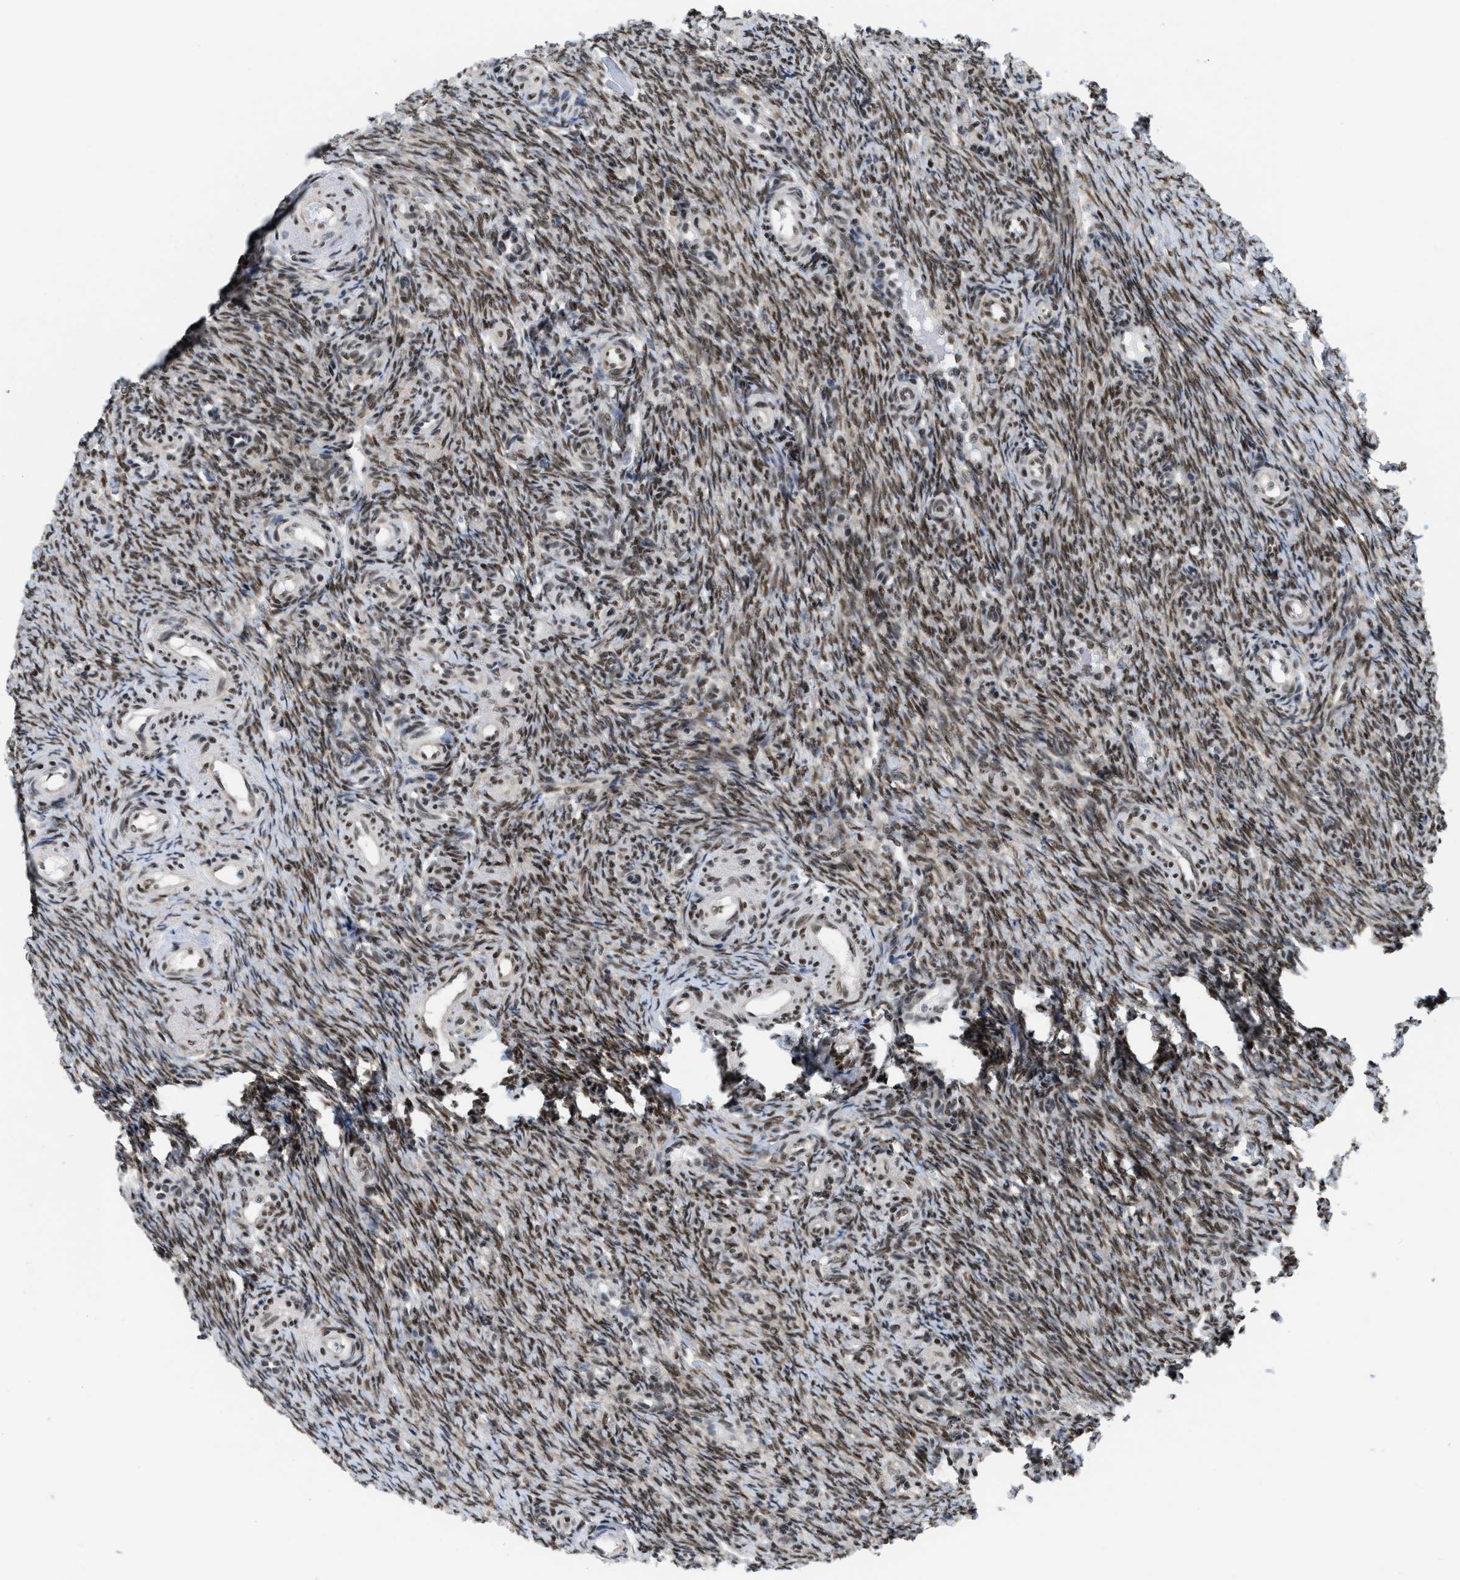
{"staining": {"intensity": "moderate", "quantity": "25%-75%", "location": "nuclear"}, "tissue": "ovary", "cell_type": "Follicle cells", "image_type": "normal", "snomed": [{"axis": "morphology", "description": "Normal tissue, NOS"}, {"axis": "topography", "description": "Ovary"}], "caption": "Brown immunohistochemical staining in unremarkable human ovary displays moderate nuclear expression in approximately 25%-75% of follicle cells.", "gene": "MIER1", "patient": {"sex": "female", "age": 41}}